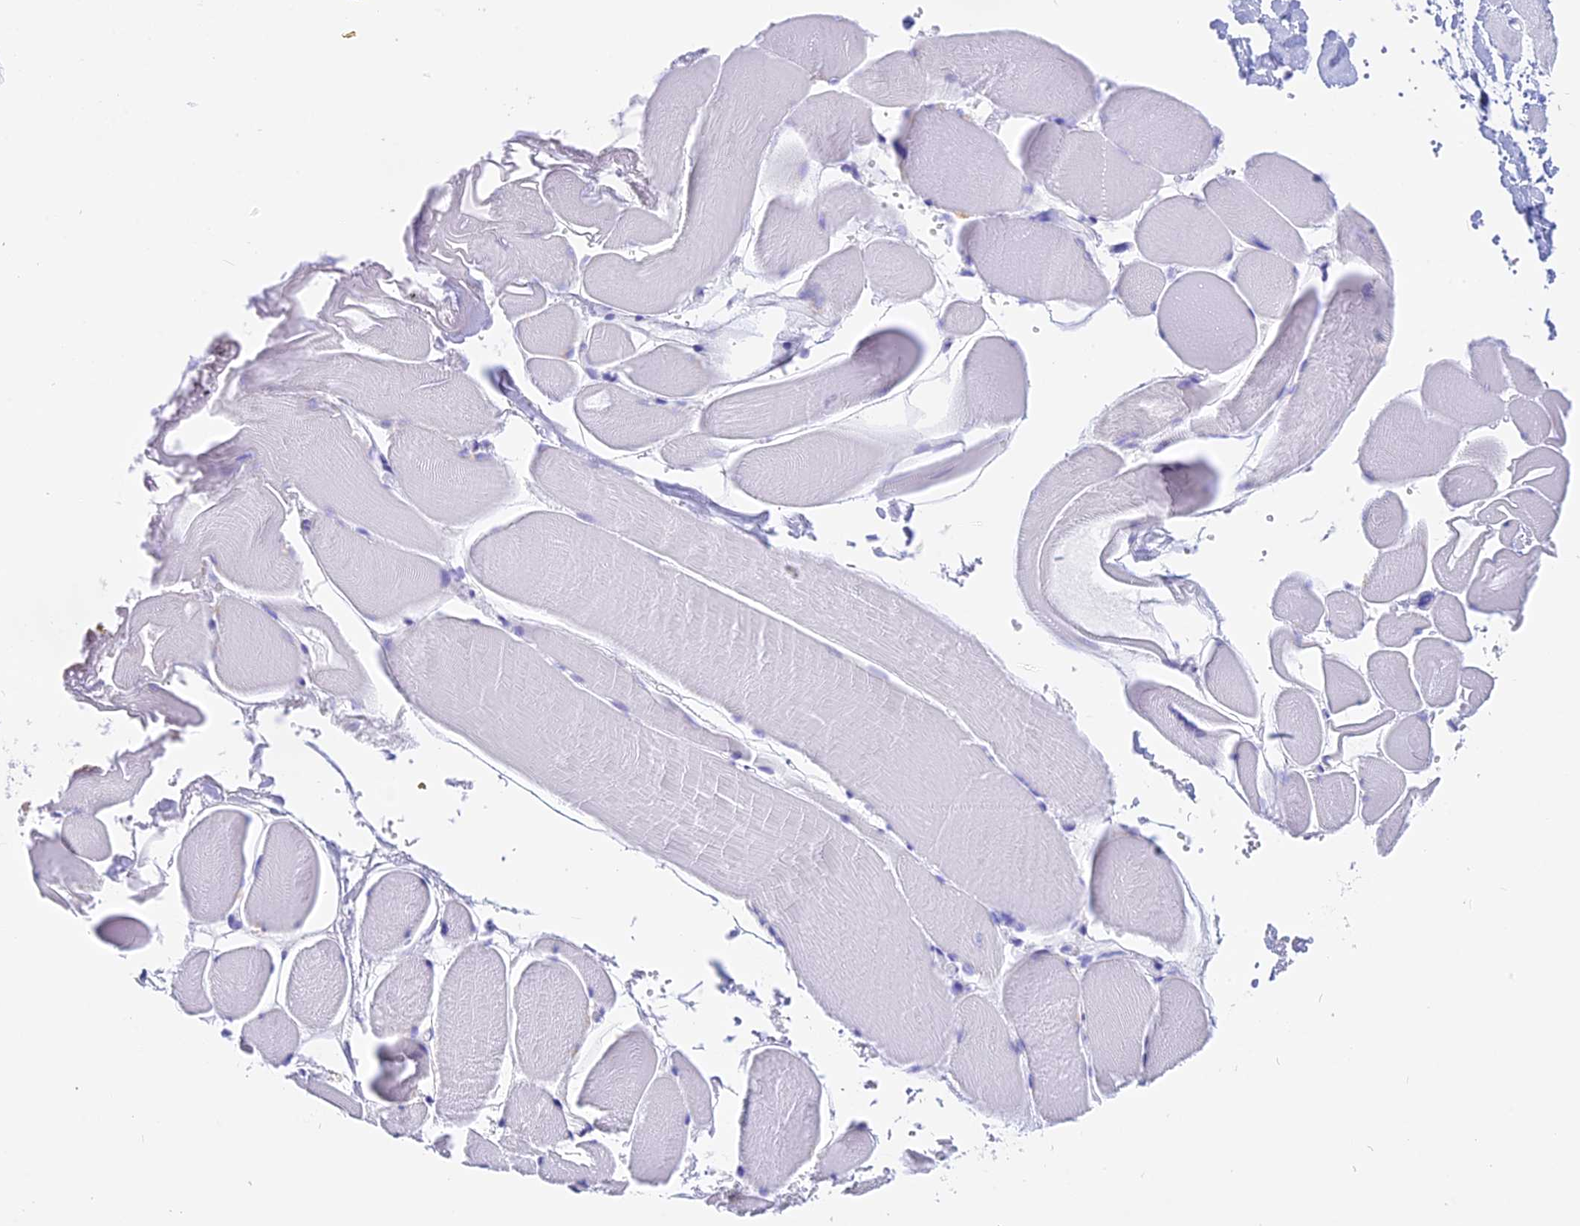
{"staining": {"intensity": "negative", "quantity": "none", "location": "none"}, "tissue": "skeletal muscle", "cell_type": "Myocytes", "image_type": "normal", "snomed": [{"axis": "morphology", "description": "Normal tissue, NOS"}, {"axis": "morphology", "description": "Basal cell carcinoma"}, {"axis": "topography", "description": "Skeletal muscle"}], "caption": "This is an immunohistochemistry micrograph of unremarkable skeletal muscle. There is no positivity in myocytes.", "gene": "ISCA1", "patient": {"sex": "female", "age": 64}}